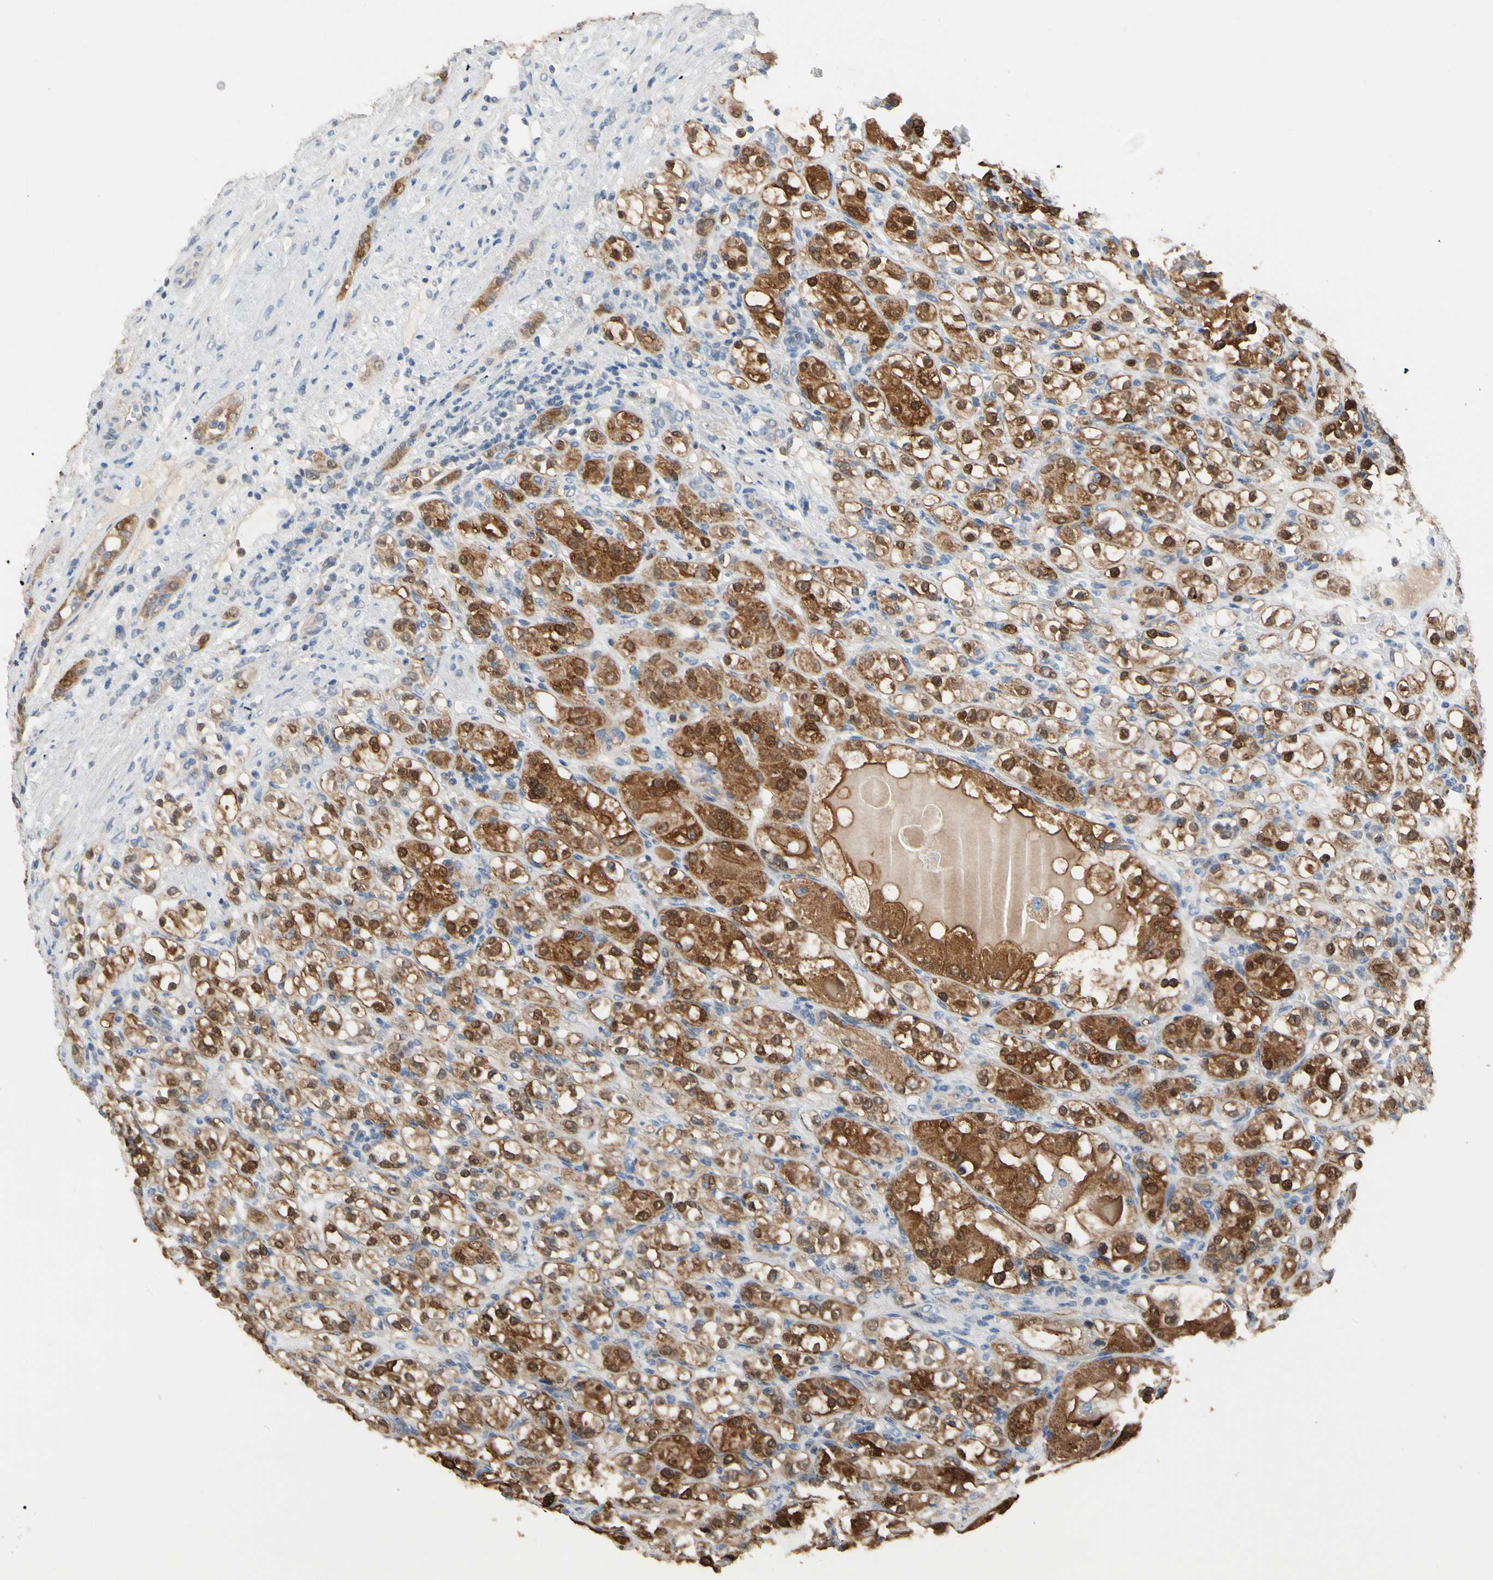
{"staining": {"intensity": "strong", "quantity": ">75%", "location": "cytoplasmic/membranous,nuclear"}, "tissue": "renal cancer", "cell_type": "Tumor cells", "image_type": "cancer", "snomed": [{"axis": "morphology", "description": "Normal tissue, NOS"}, {"axis": "morphology", "description": "Adenocarcinoma, NOS"}, {"axis": "topography", "description": "Kidney"}], "caption": "IHC micrograph of neoplastic tissue: renal cancer stained using immunohistochemistry displays high levels of strong protein expression localized specifically in the cytoplasmic/membranous and nuclear of tumor cells, appearing as a cytoplasmic/membranous and nuclear brown color.", "gene": "BBOX1", "patient": {"sex": "male", "age": 61}}